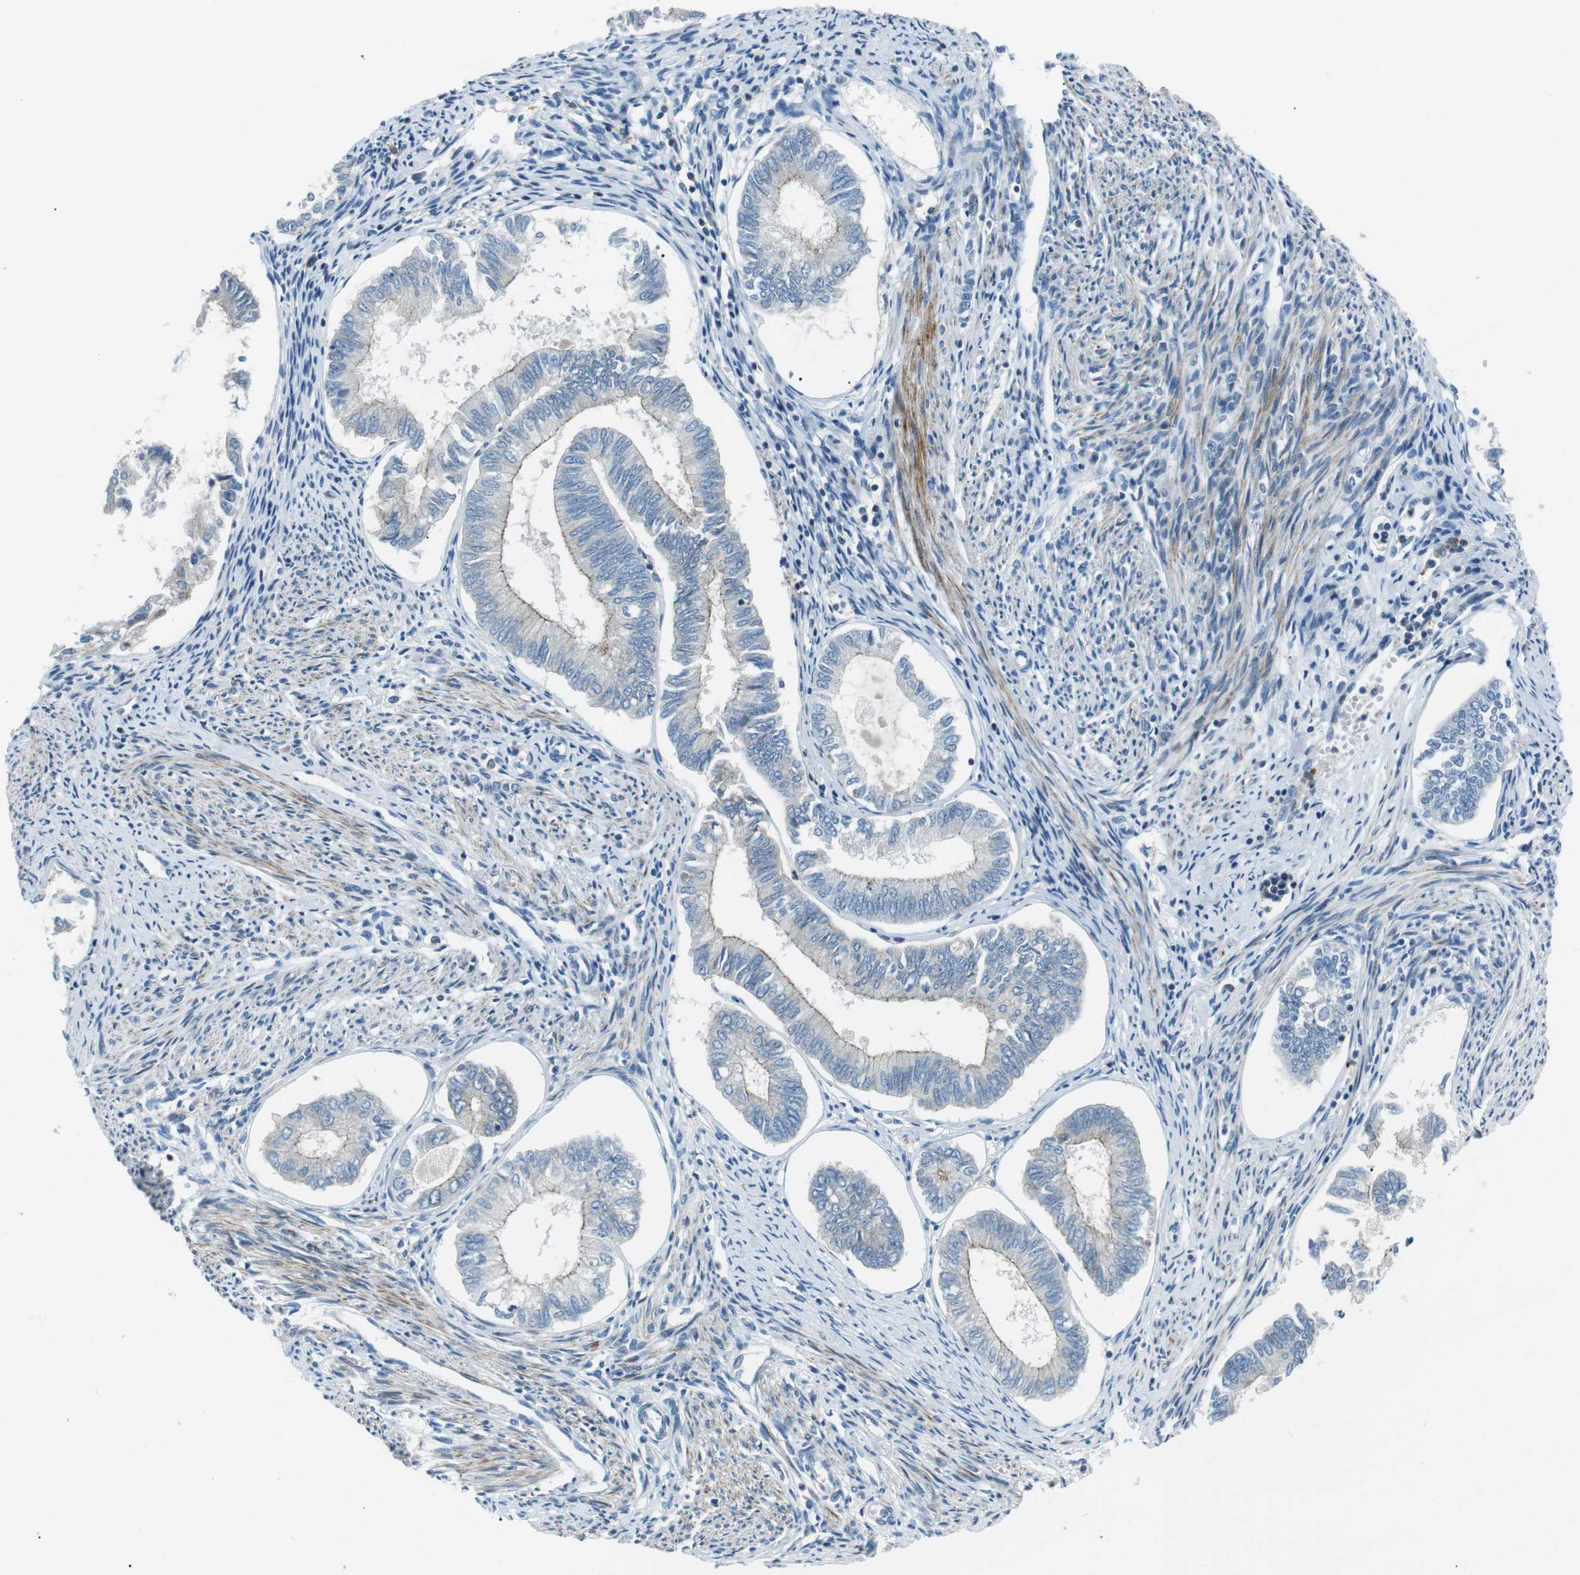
{"staining": {"intensity": "weak", "quantity": "<25%", "location": "cytoplasmic/membranous"}, "tissue": "endometrial cancer", "cell_type": "Tumor cells", "image_type": "cancer", "snomed": [{"axis": "morphology", "description": "Adenocarcinoma, NOS"}, {"axis": "topography", "description": "Endometrium"}], "caption": "Endometrial cancer (adenocarcinoma) was stained to show a protein in brown. There is no significant expression in tumor cells. Nuclei are stained in blue.", "gene": "ARVCF", "patient": {"sex": "female", "age": 86}}